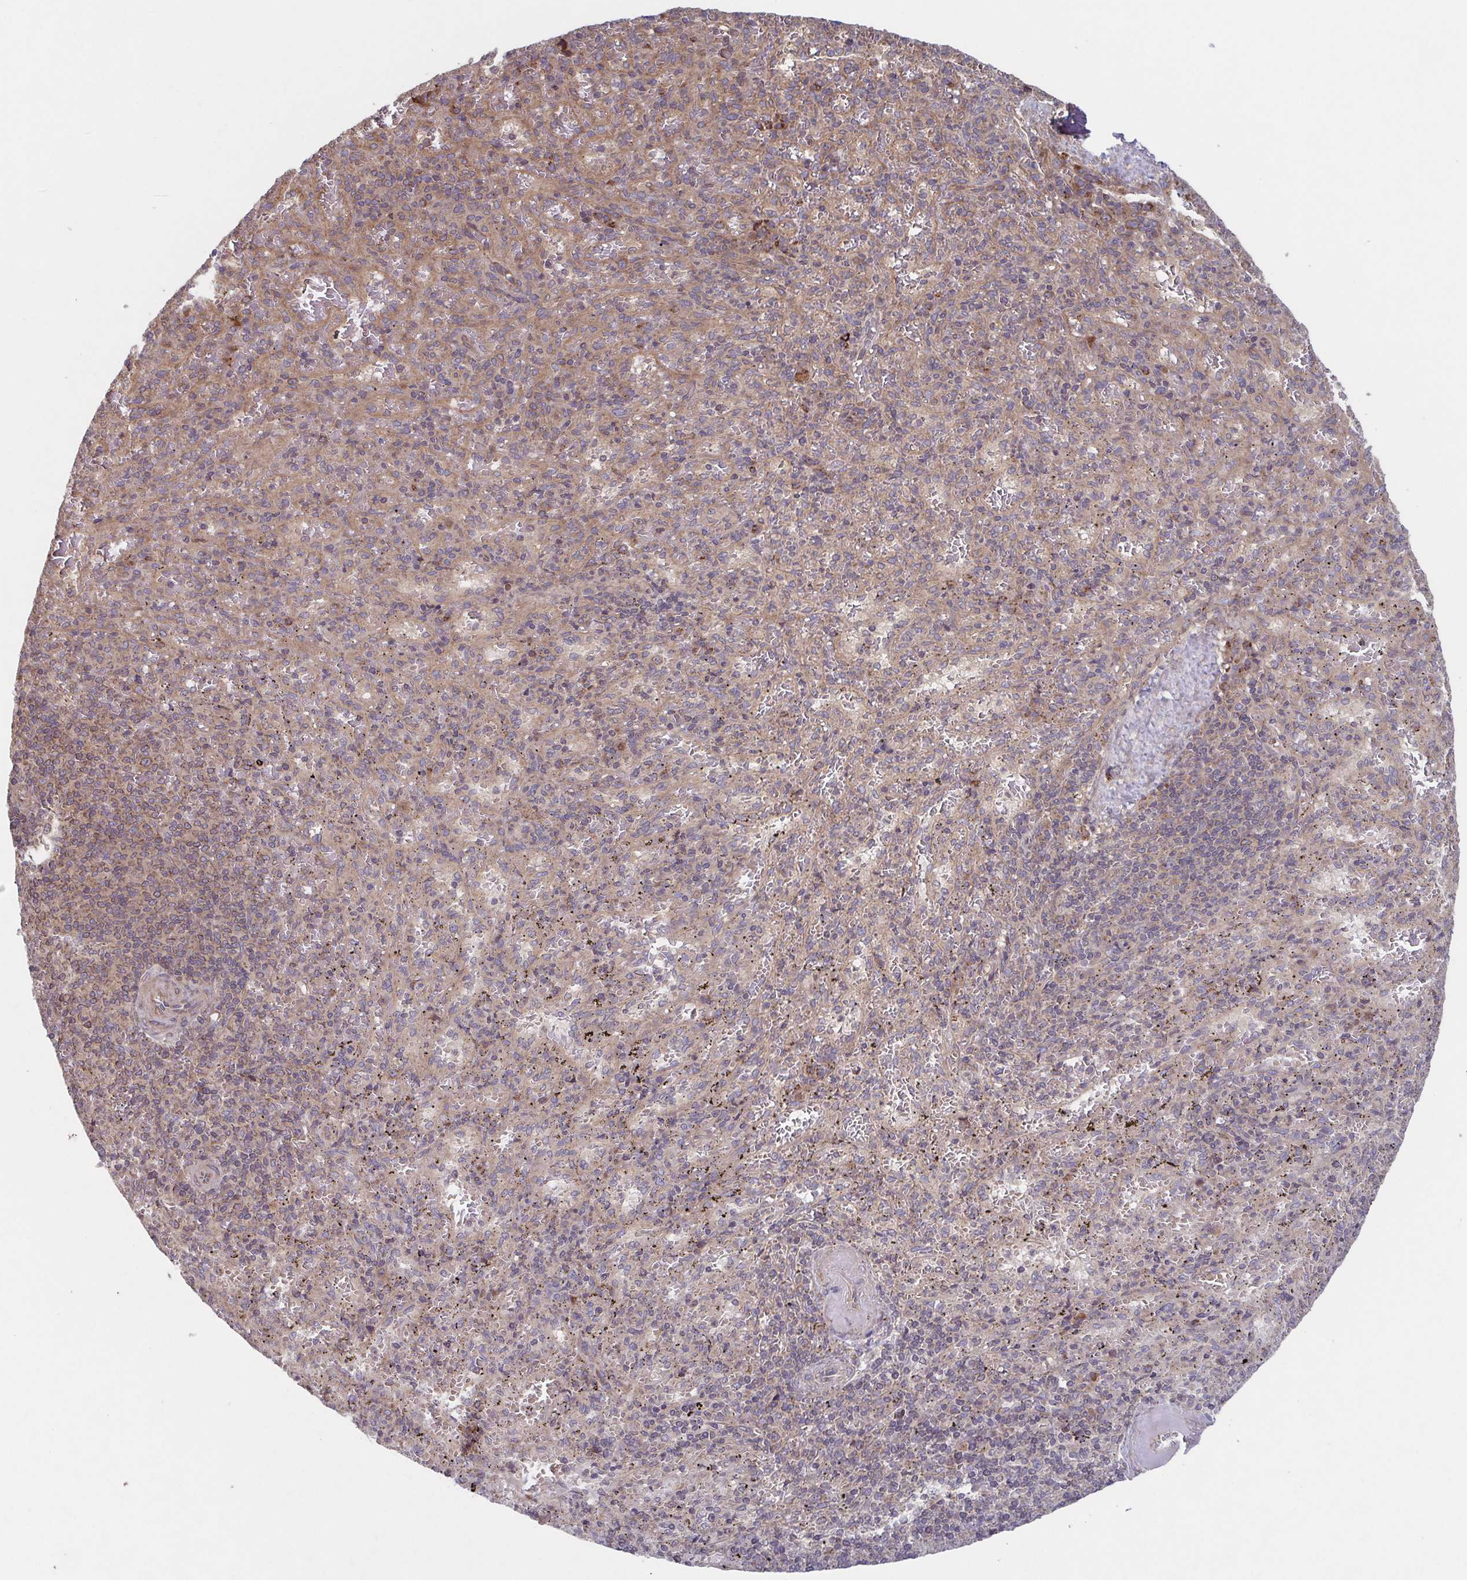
{"staining": {"intensity": "moderate", "quantity": "<25%", "location": "cytoplasmic/membranous"}, "tissue": "spleen", "cell_type": "Cells in red pulp", "image_type": "normal", "snomed": [{"axis": "morphology", "description": "Normal tissue, NOS"}, {"axis": "topography", "description": "Spleen"}], "caption": "Unremarkable spleen exhibits moderate cytoplasmic/membranous staining in about <25% of cells in red pulp Immunohistochemistry (ihc) stains the protein in brown and the nuclei are stained blue..", "gene": "COPB1", "patient": {"sex": "male", "age": 57}}